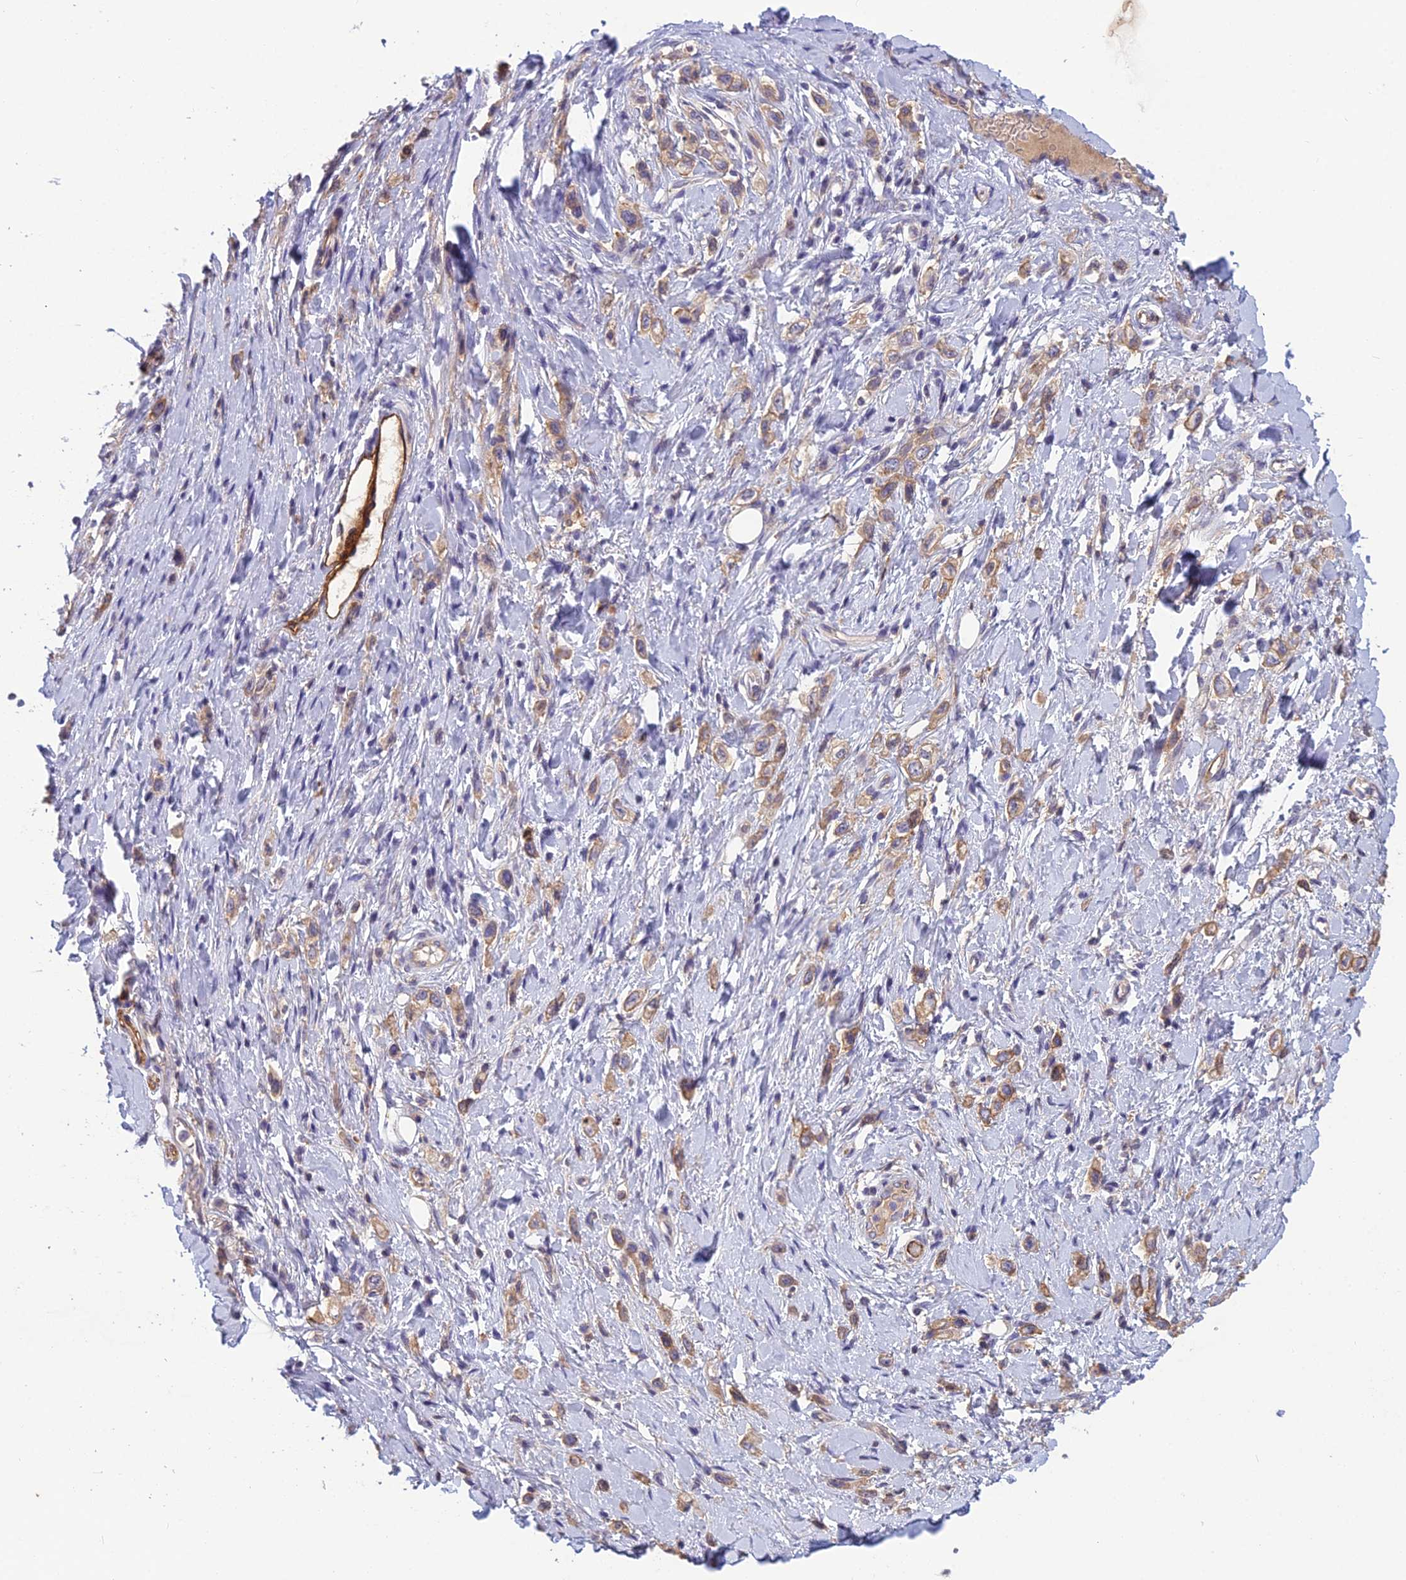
{"staining": {"intensity": "moderate", "quantity": ">75%", "location": "cytoplasmic/membranous"}, "tissue": "stomach cancer", "cell_type": "Tumor cells", "image_type": "cancer", "snomed": [{"axis": "morphology", "description": "Adenocarcinoma, NOS"}, {"axis": "topography", "description": "Stomach"}], "caption": "Stomach adenocarcinoma stained for a protein (brown) displays moderate cytoplasmic/membranous positive staining in about >75% of tumor cells.", "gene": "TSPAN15", "patient": {"sex": "female", "age": 65}}